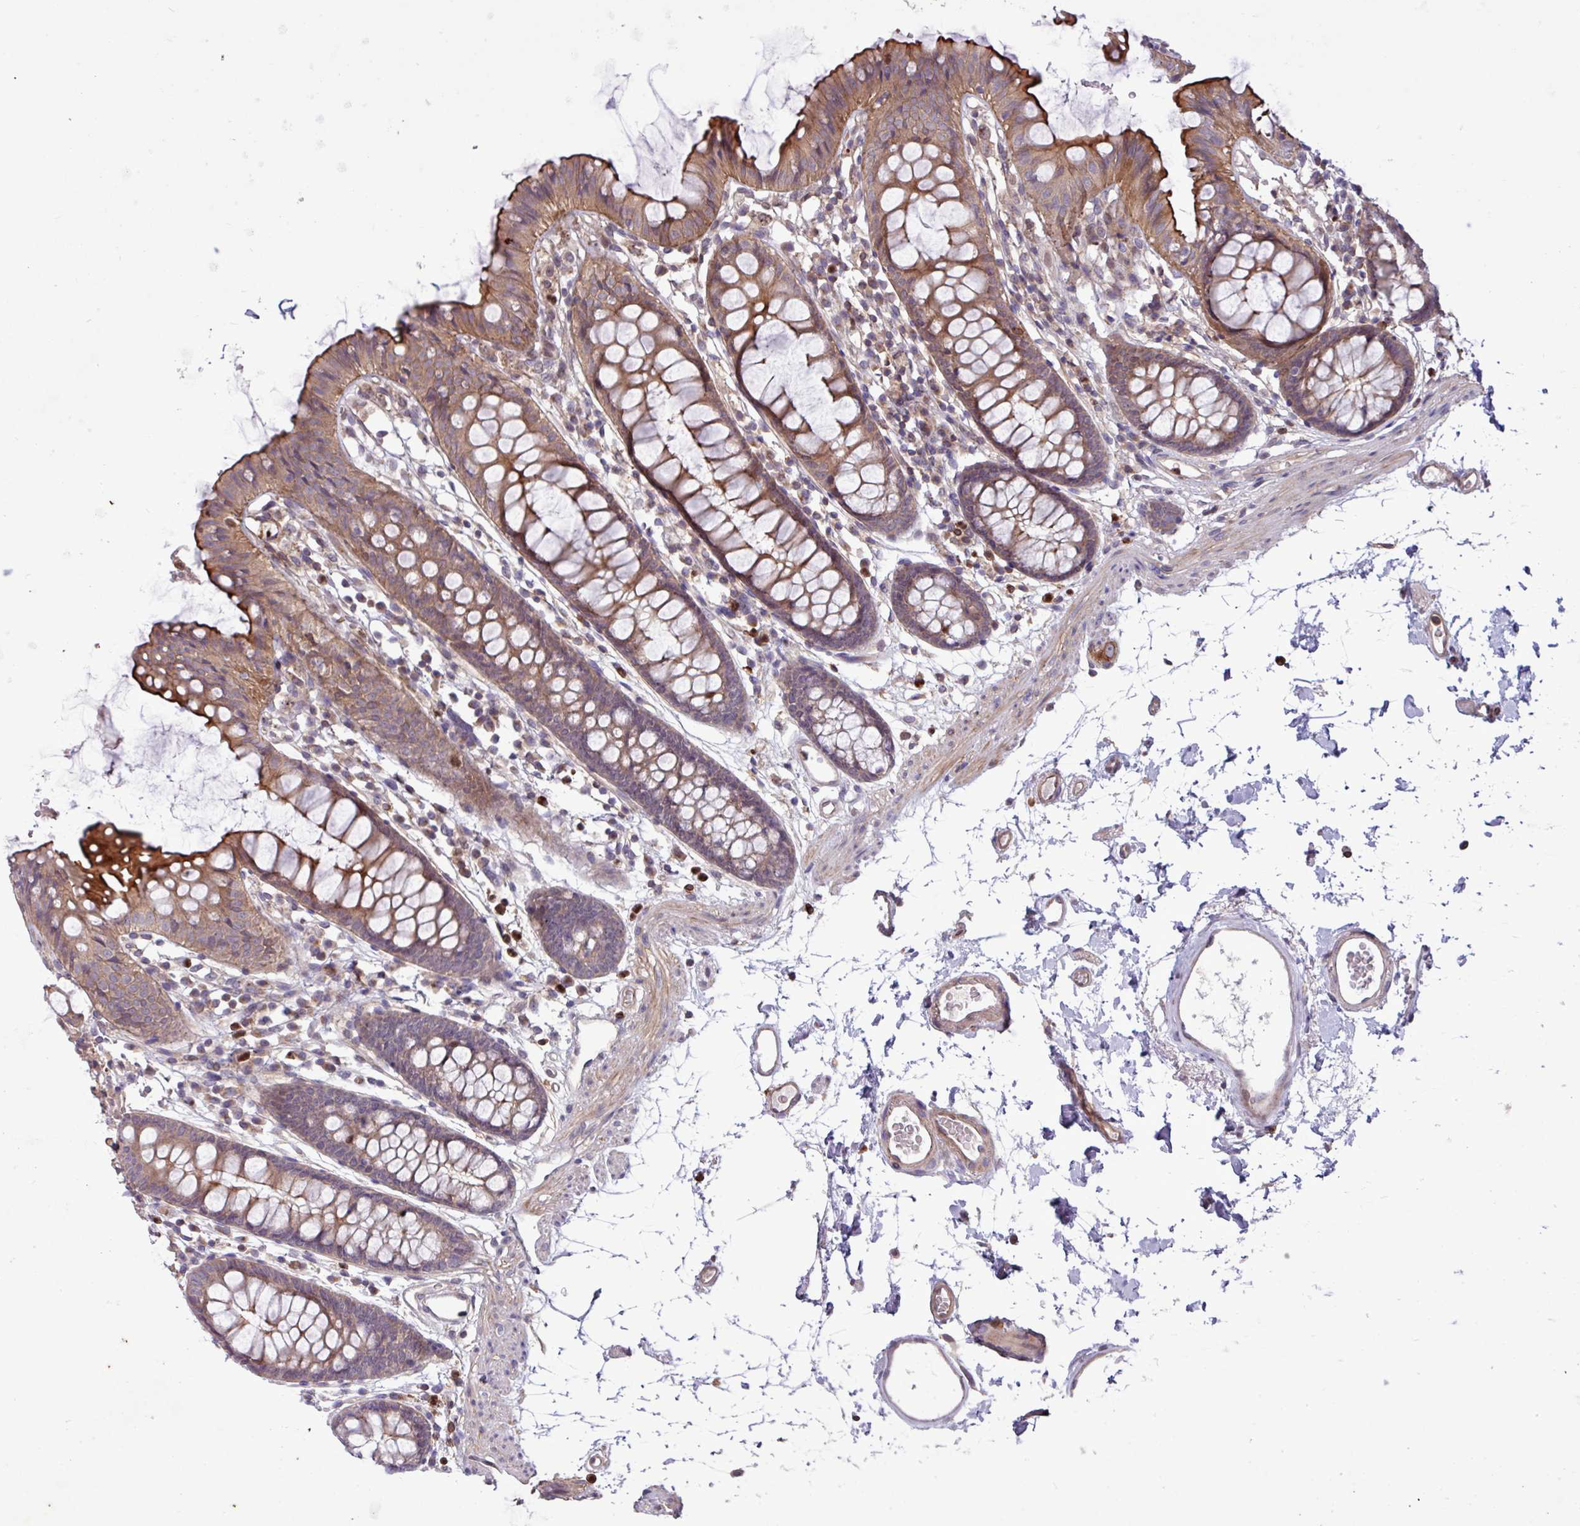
{"staining": {"intensity": "weak", "quantity": "25%-75%", "location": "cytoplasmic/membranous"}, "tissue": "colon", "cell_type": "Endothelial cells", "image_type": "normal", "snomed": [{"axis": "morphology", "description": "Normal tissue, NOS"}, {"axis": "topography", "description": "Colon"}], "caption": "High-magnification brightfield microscopy of normal colon stained with DAB (3,3'-diaminobenzidine) (brown) and counterstained with hematoxylin (blue). endothelial cells exhibit weak cytoplasmic/membranous expression is seen in about25%-75% of cells. (DAB IHC, brown staining for protein, blue staining for nuclei).", "gene": "CNTRL", "patient": {"sex": "female", "age": 84}}